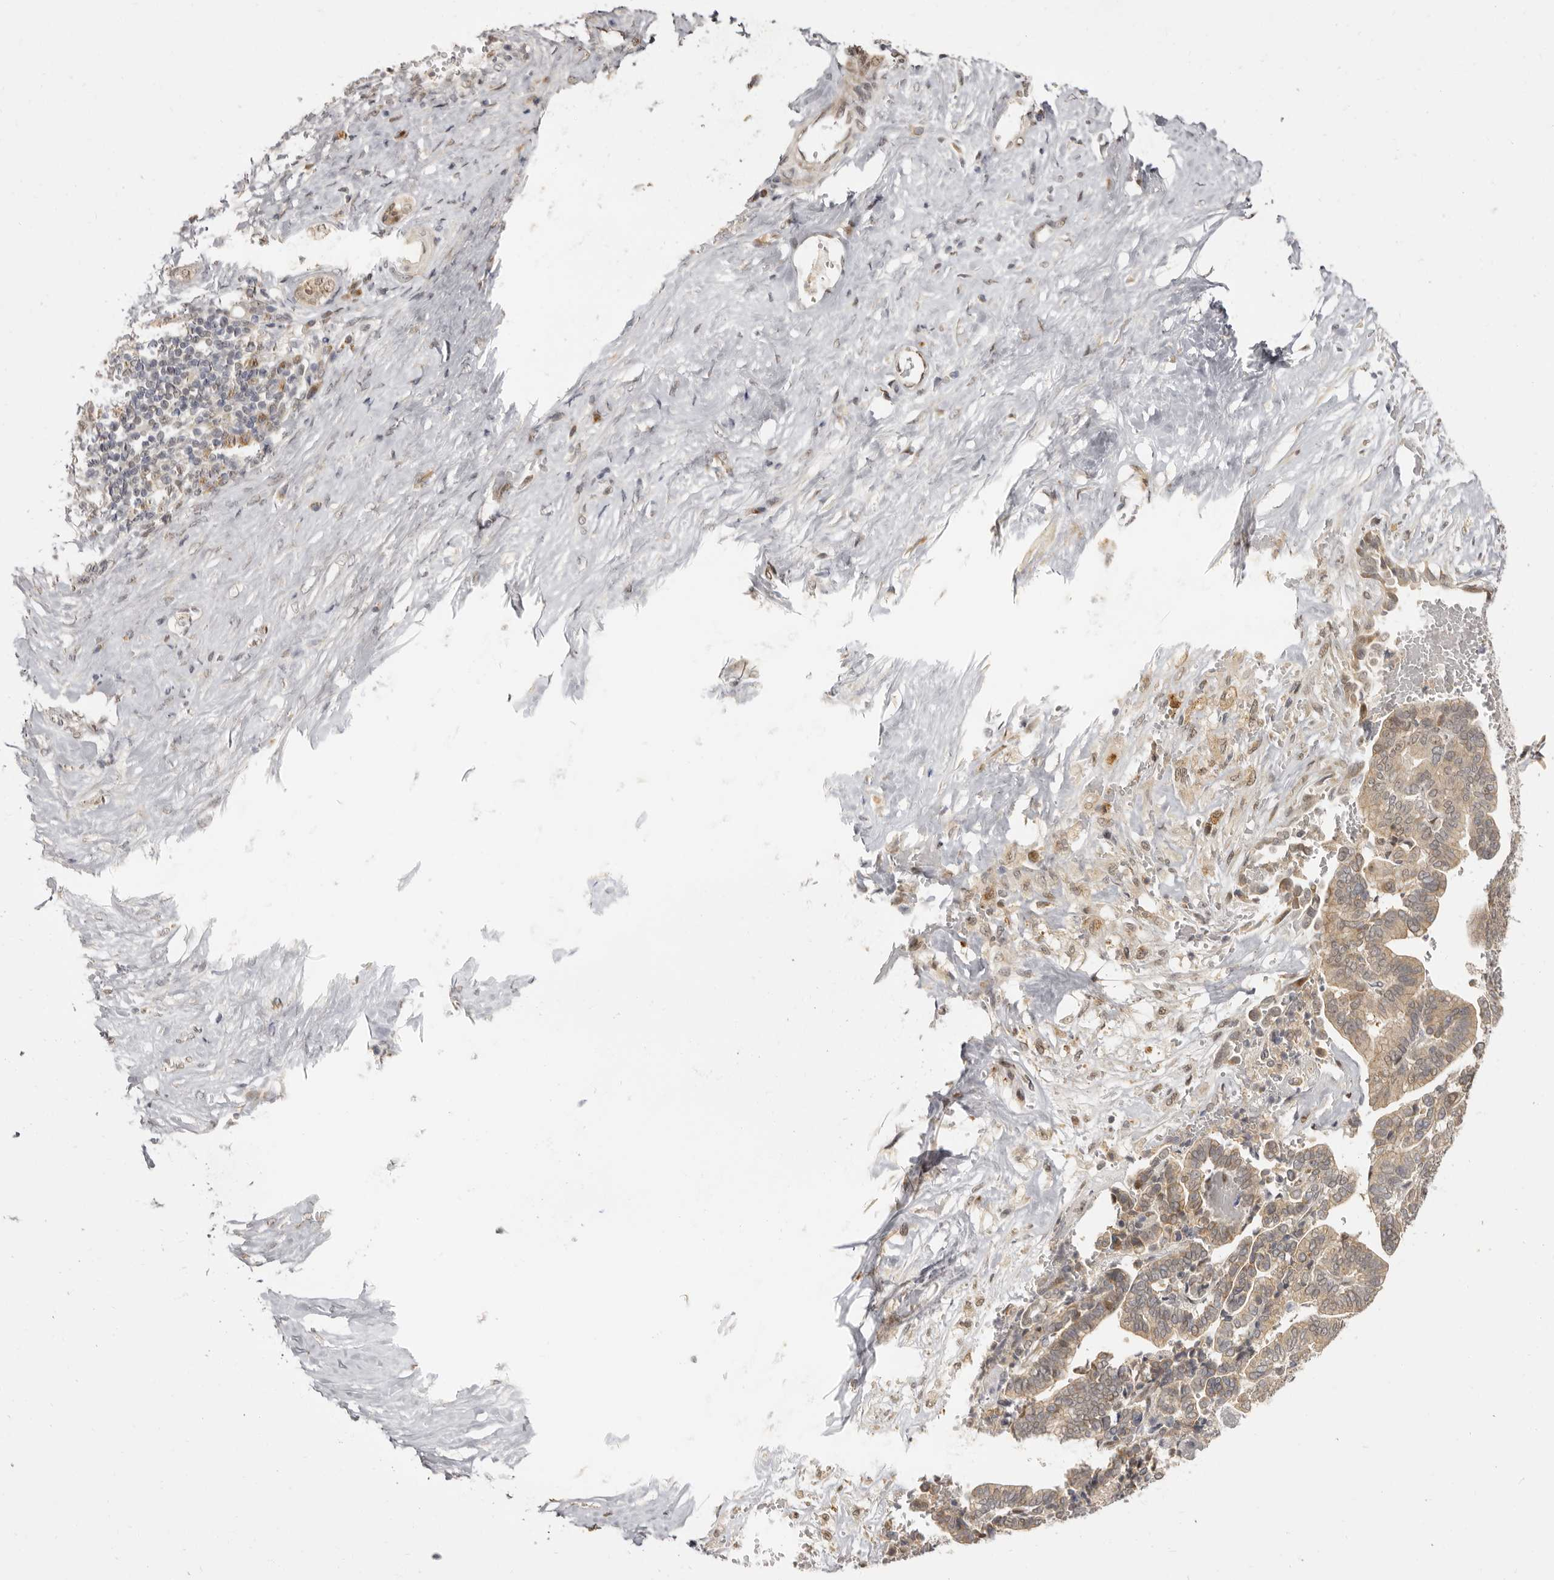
{"staining": {"intensity": "moderate", "quantity": "<25%", "location": "cytoplasmic/membranous,nuclear"}, "tissue": "liver cancer", "cell_type": "Tumor cells", "image_type": "cancer", "snomed": [{"axis": "morphology", "description": "Cholangiocarcinoma"}, {"axis": "topography", "description": "Liver"}], "caption": "A histopathology image of liver cancer stained for a protein demonstrates moderate cytoplasmic/membranous and nuclear brown staining in tumor cells. (IHC, brightfield microscopy, high magnification).", "gene": "ZNF326", "patient": {"sex": "female", "age": 75}}